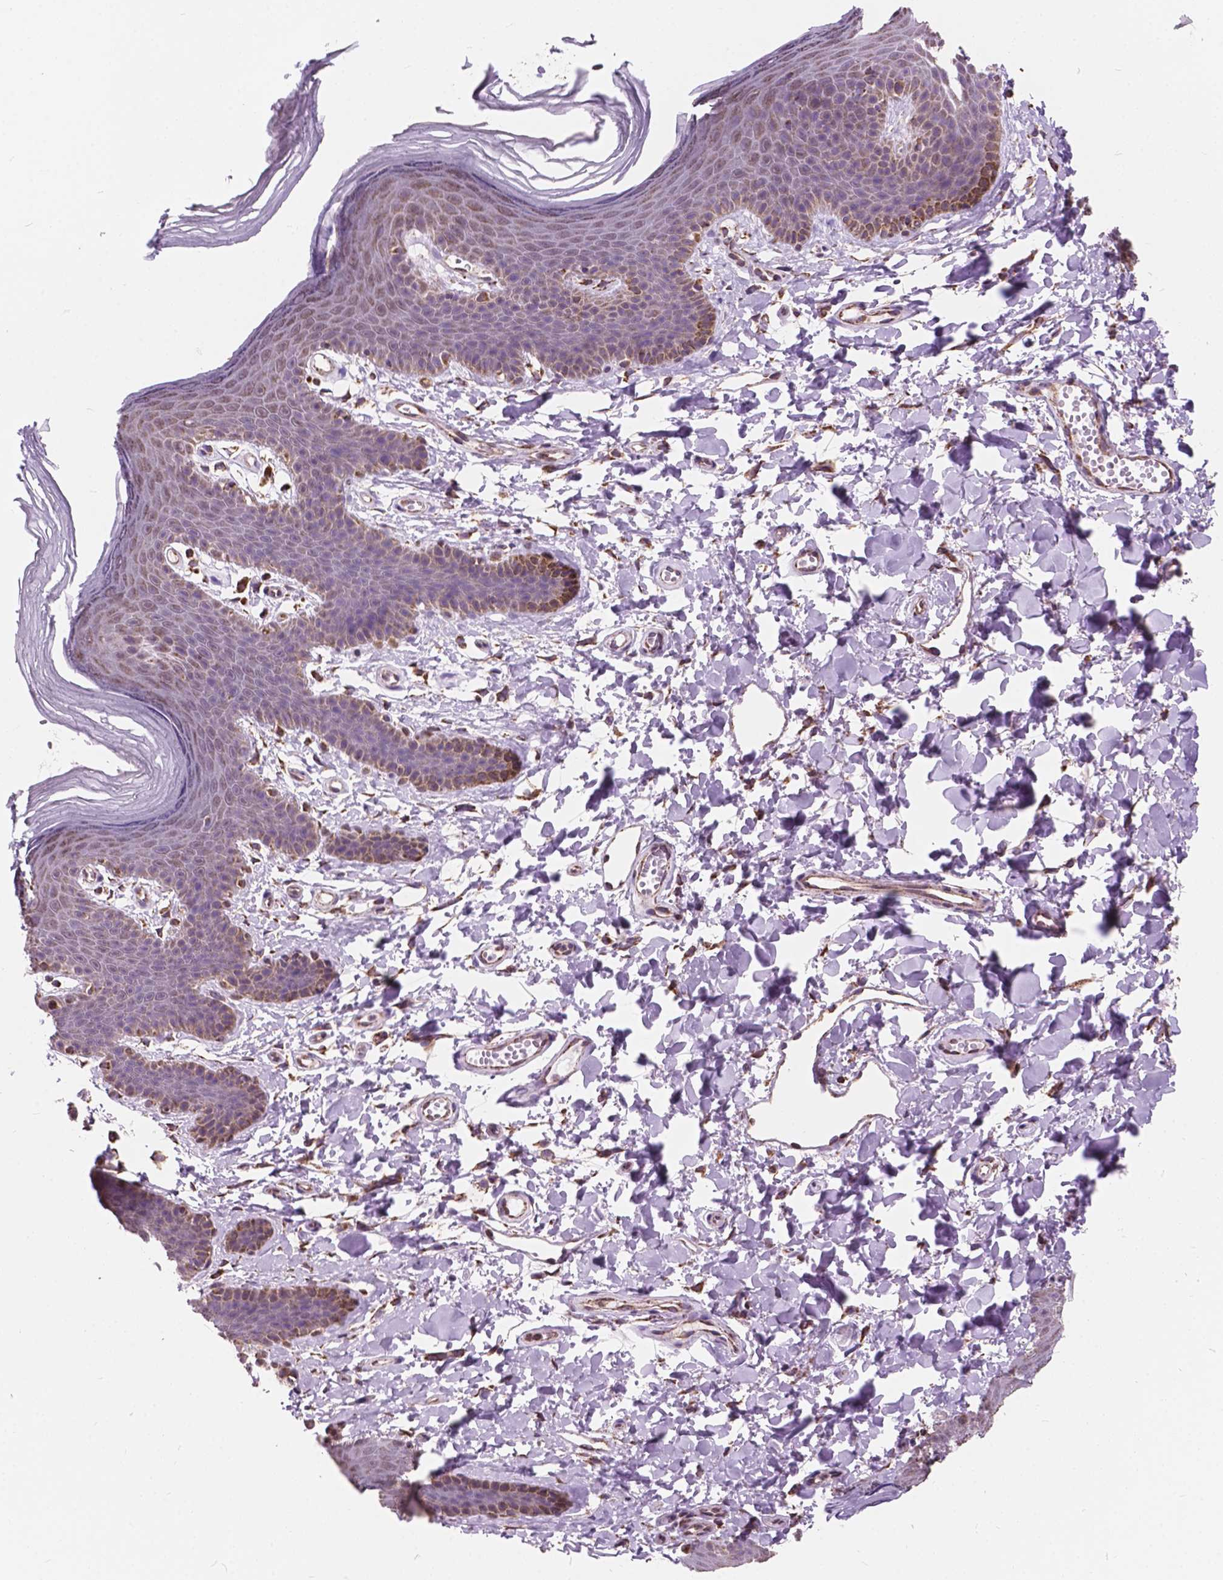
{"staining": {"intensity": "moderate", "quantity": ">75%", "location": "cytoplasmic/membranous"}, "tissue": "skin", "cell_type": "Epidermal cells", "image_type": "normal", "snomed": [{"axis": "morphology", "description": "Normal tissue, NOS"}, {"axis": "topography", "description": "Anal"}], "caption": "The image demonstrates a brown stain indicating the presence of a protein in the cytoplasmic/membranous of epidermal cells in skin. Immunohistochemistry (ihc) stains the protein in brown and the nuclei are stained blue.", "gene": "SCOC", "patient": {"sex": "male", "age": 53}}